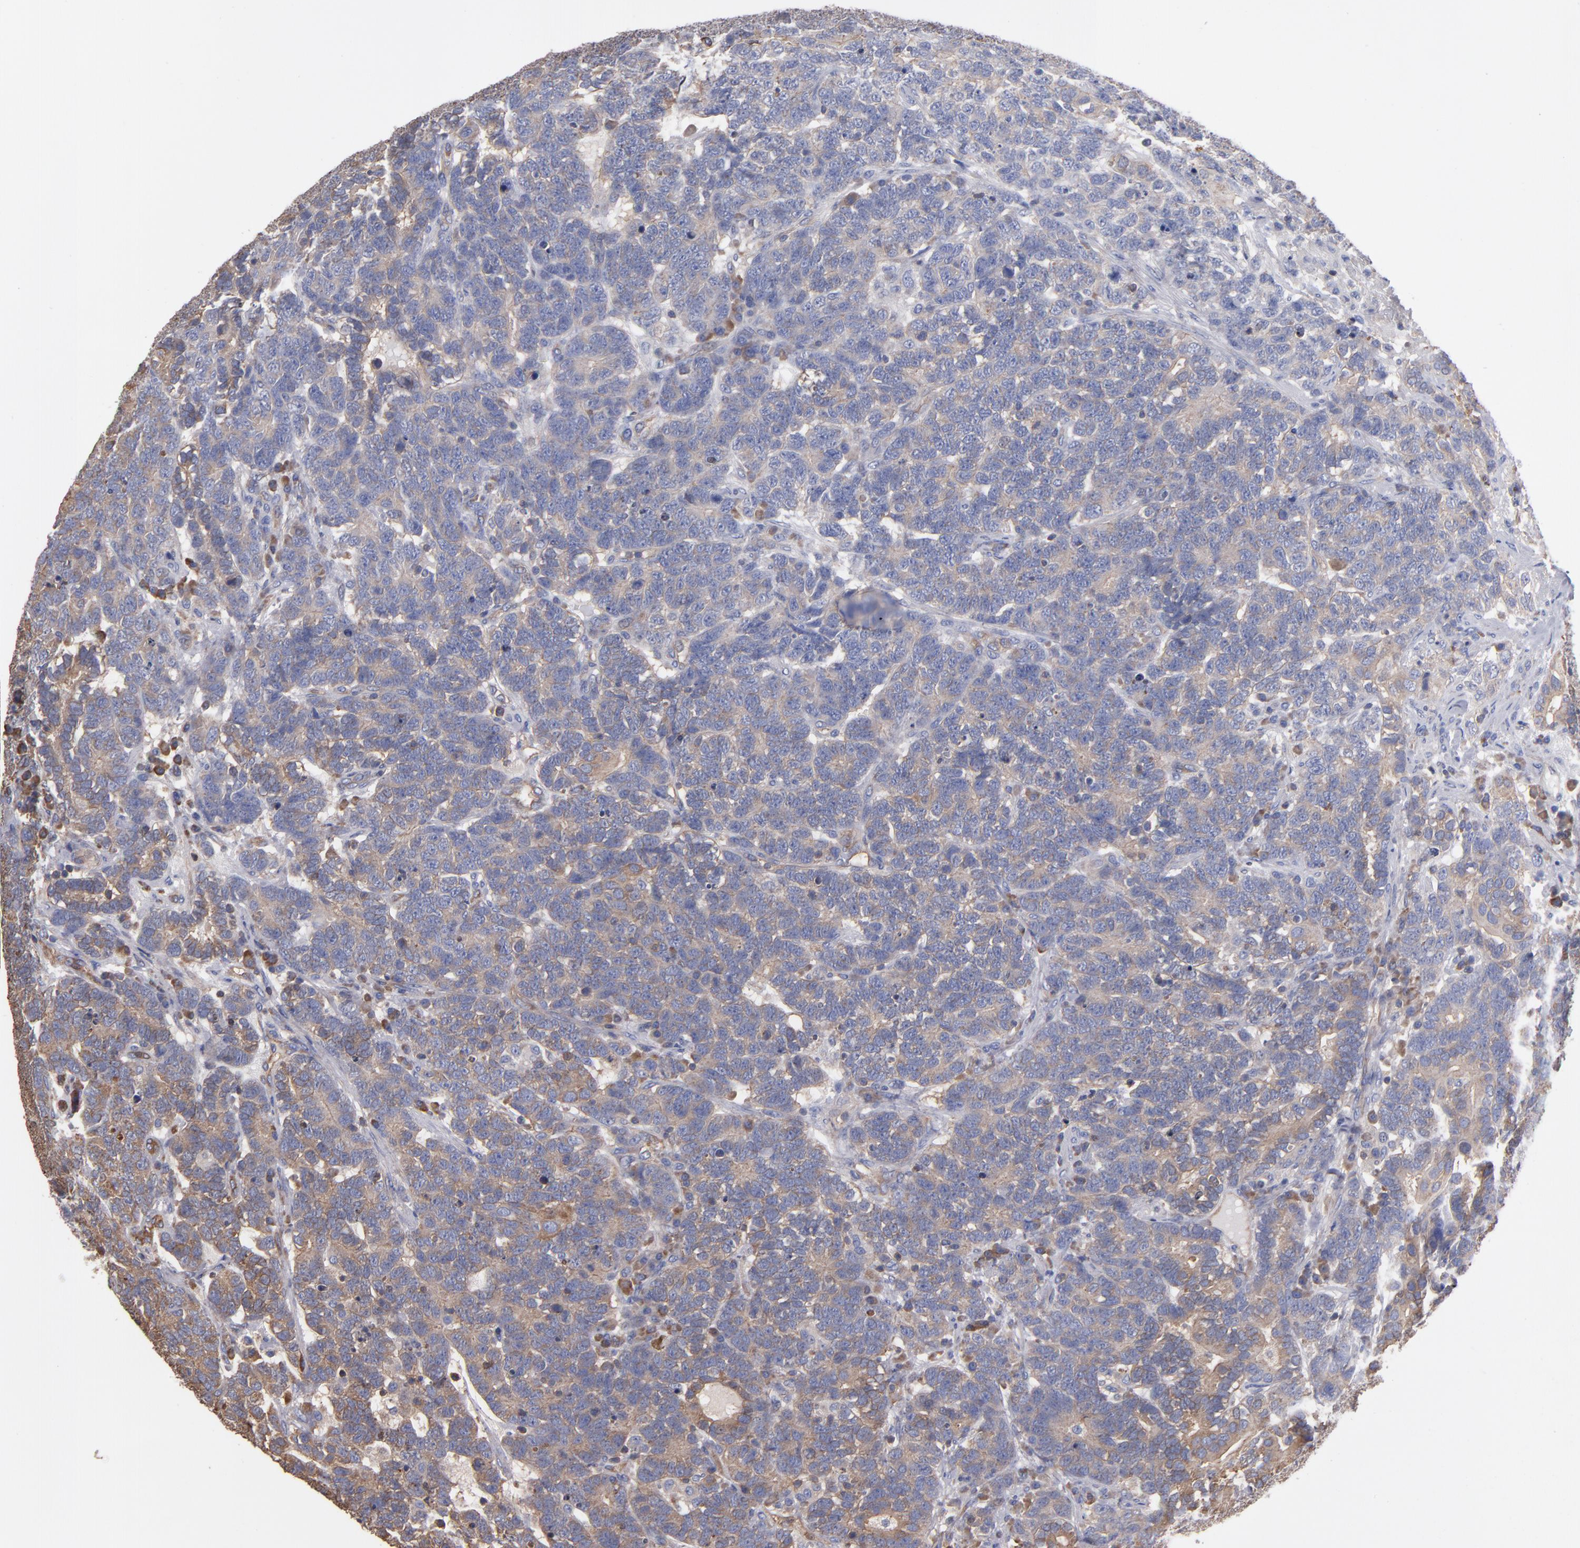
{"staining": {"intensity": "weak", "quantity": "25%-75%", "location": "cytoplasmic/membranous"}, "tissue": "testis cancer", "cell_type": "Tumor cells", "image_type": "cancer", "snomed": [{"axis": "morphology", "description": "Carcinoma, Embryonal, NOS"}, {"axis": "topography", "description": "Testis"}], "caption": "A brown stain labels weak cytoplasmic/membranous positivity of a protein in embryonal carcinoma (testis) tumor cells.", "gene": "ESYT2", "patient": {"sex": "male", "age": 26}}